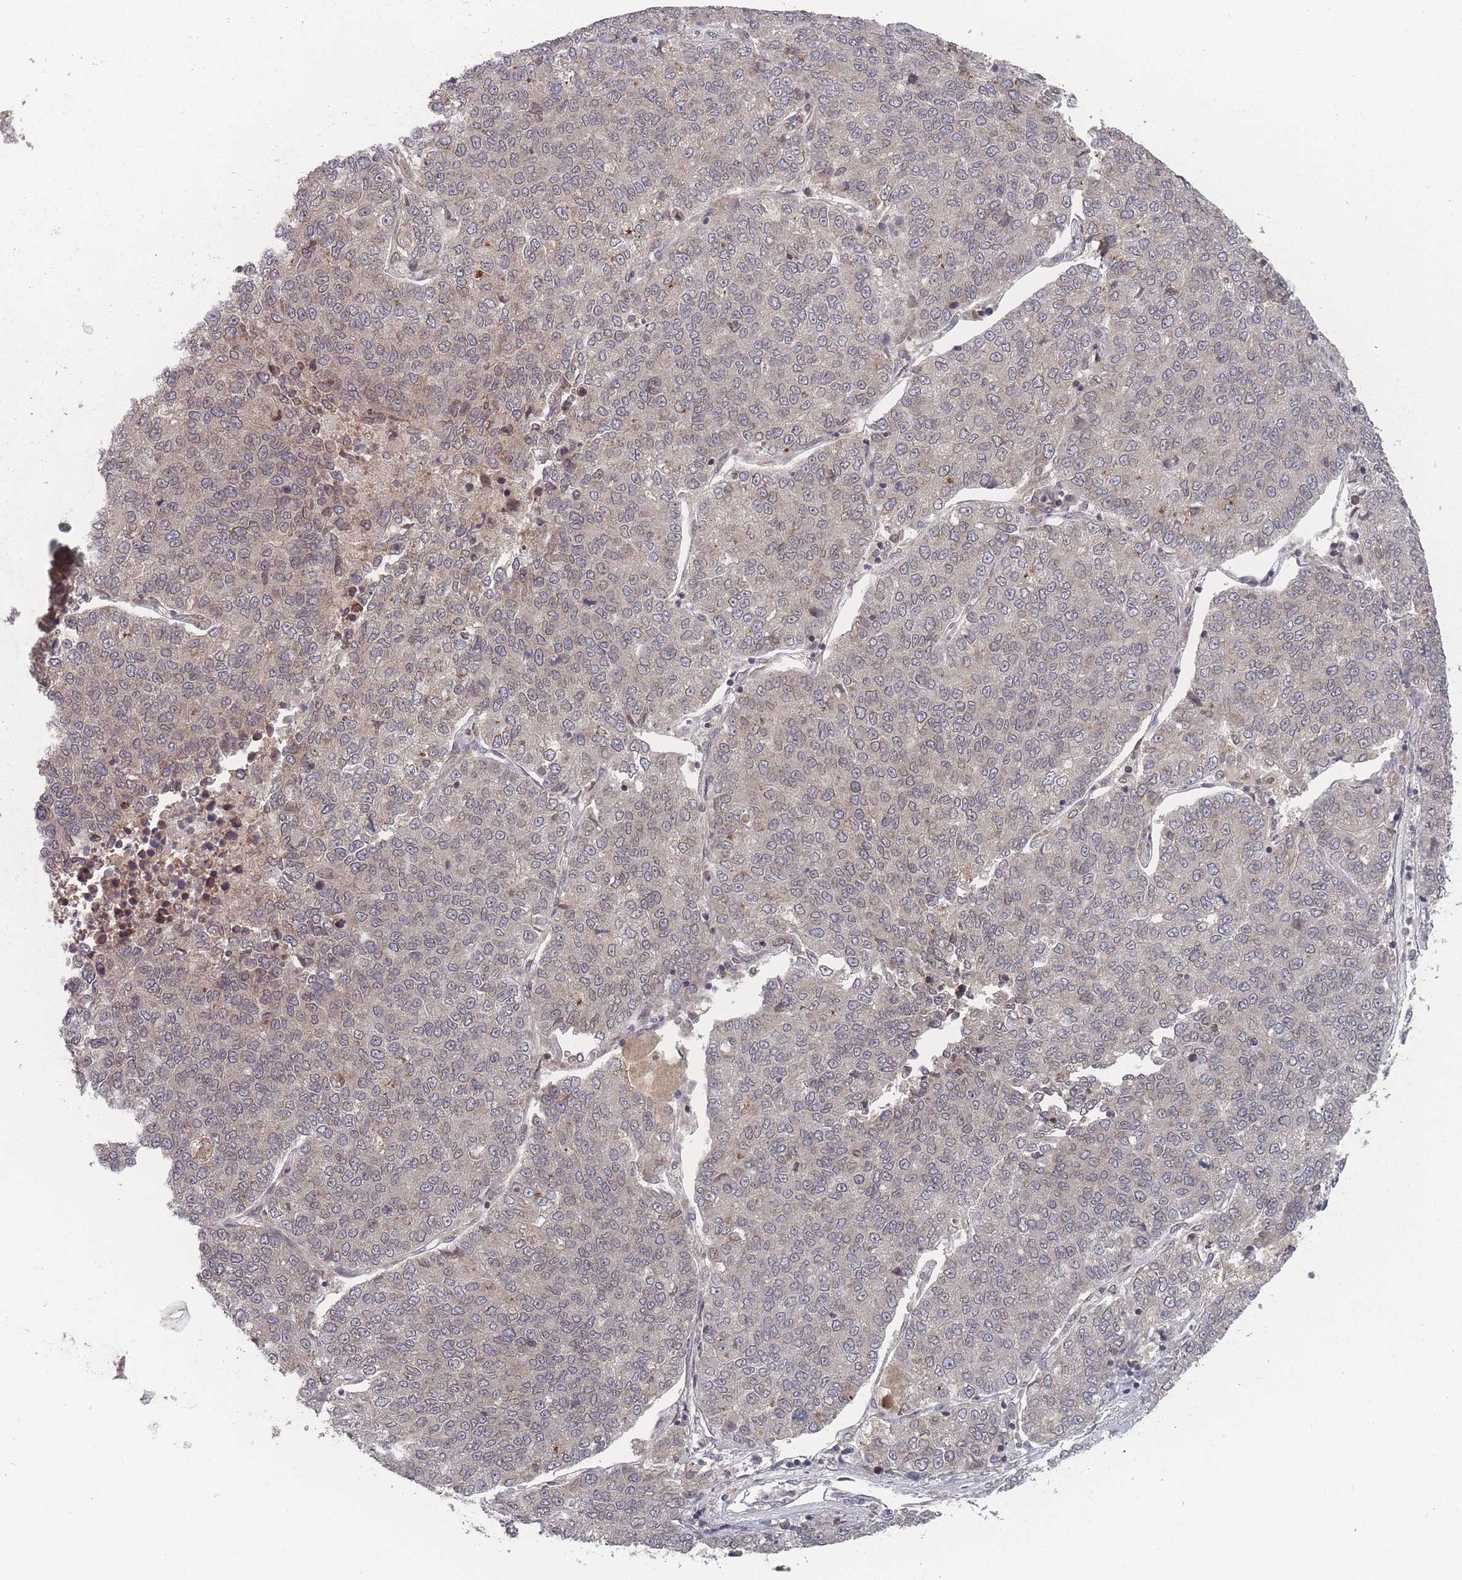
{"staining": {"intensity": "negative", "quantity": "none", "location": "none"}, "tissue": "lung cancer", "cell_type": "Tumor cells", "image_type": "cancer", "snomed": [{"axis": "morphology", "description": "Adenocarcinoma, NOS"}, {"axis": "topography", "description": "Lung"}], "caption": "This is a histopathology image of immunohistochemistry staining of lung adenocarcinoma, which shows no expression in tumor cells.", "gene": "TBC1D25", "patient": {"sex": "male", "age": 49}}